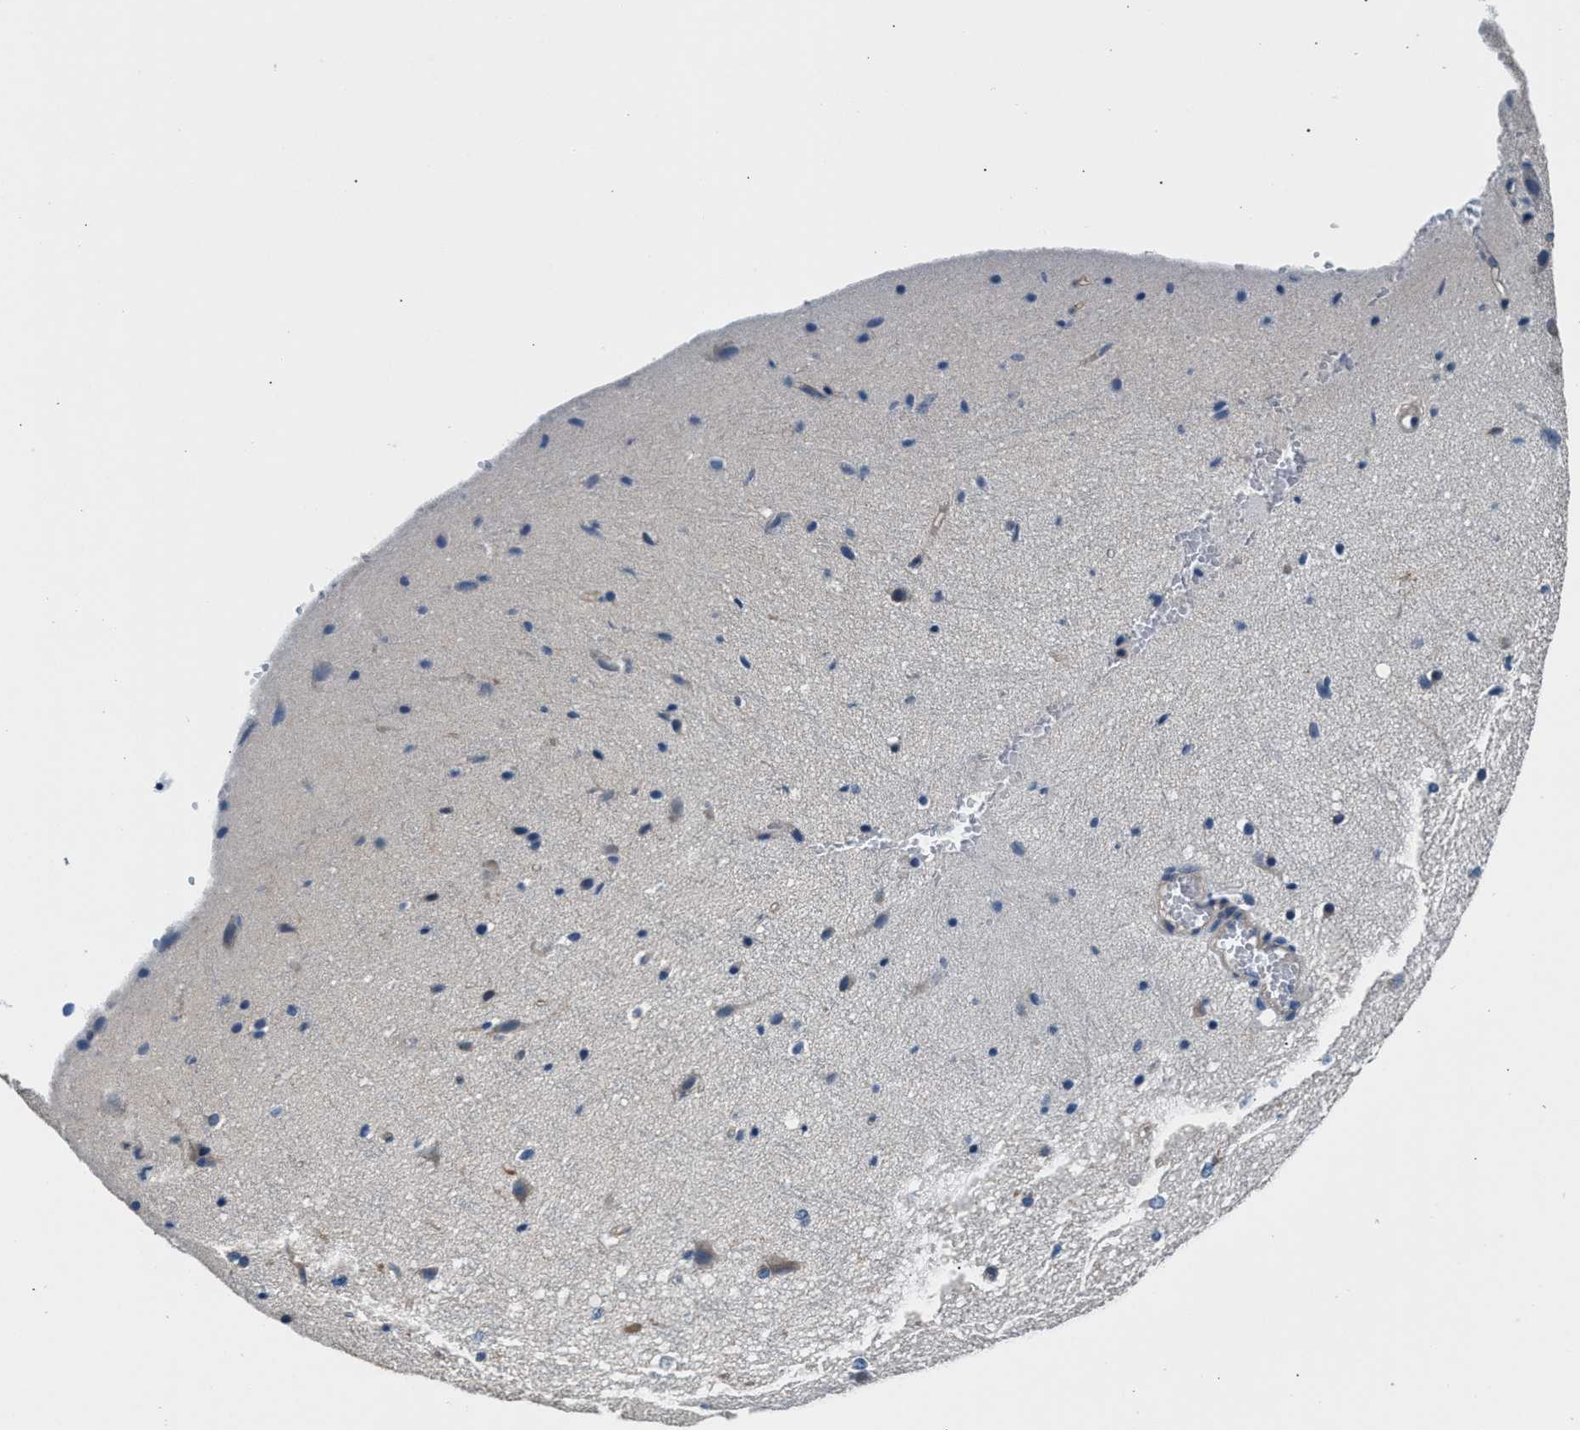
{"staining": {"intensity": "weak", "quantity": "<25%", "location": "cytoplasmic/membranous"}, "tissue": "cerebral cortex", "cell_type": "Endothelial cells", "image_type": "normal", "snomed": [{"axis": "morphology", "description": "Normal tissue, NOS"}, {"axis": "morphology", "description": "Developmental malformation"}, {"axis": "topography", "description": "Cerebral cortex"}], "caption": "This is an immunohistochemistry (IHC) image of unremarkable human cerebral cortex. There is no expression in endothelial cells.", "gene": "CDRT4", "patient": {"sex": "female", "age": 30}}